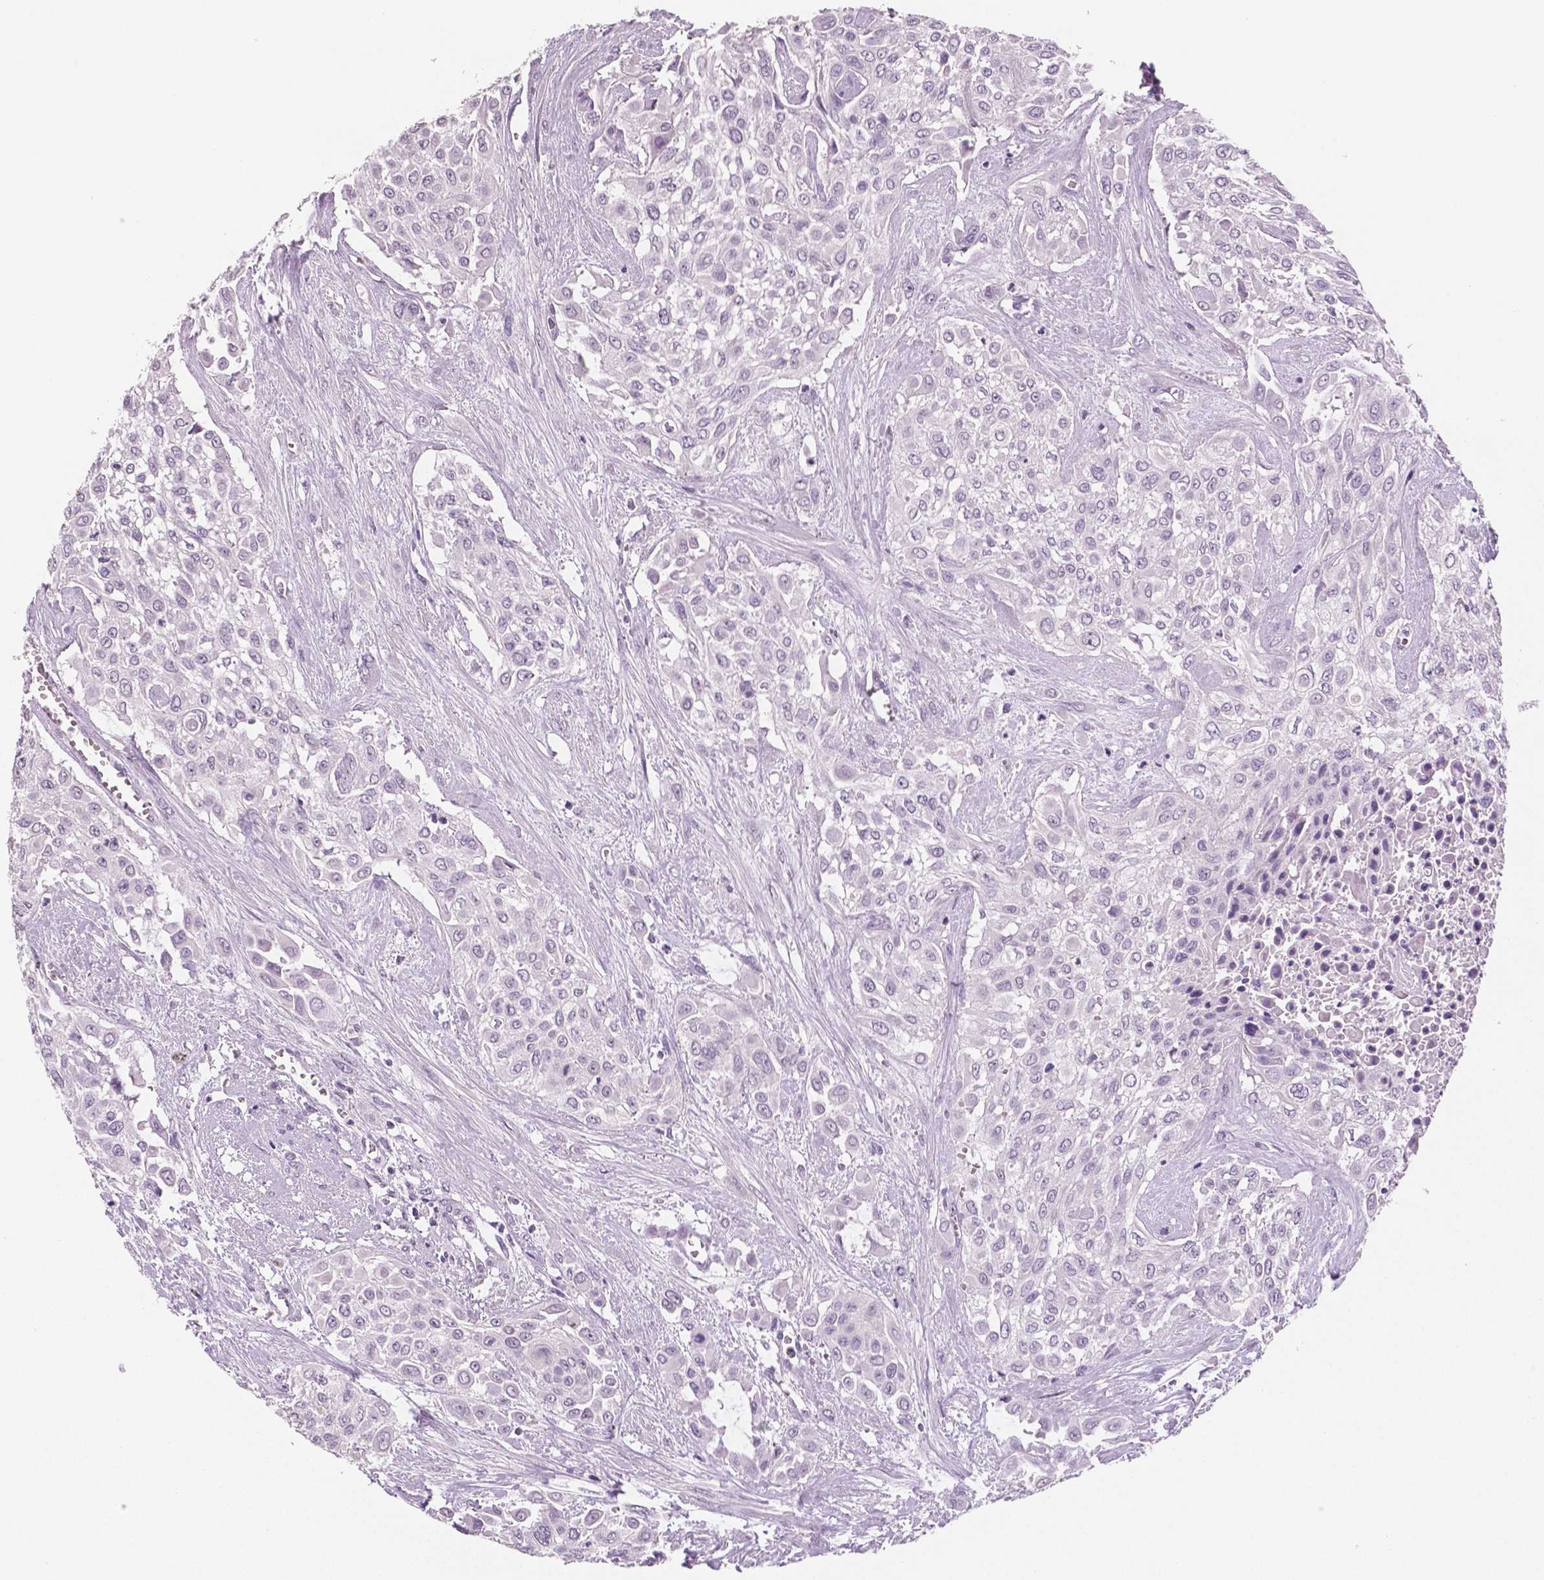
{"staining": {"intensity": "negative", "quantity": "none", "location": "none"}, "tissue": "urothelial cancer", "cell_type": "Tumor cells", "image_type": "cancer", "snomed": [{"axis": "morphology", "description": "Urothelial carcinoma, High grade"}, {"axis": "topography", "description": "Urinary bladder"}], "caption": "A high-resolution image shows IHC staining of urothelial carcinoma (high-grade), which shows no significant positivity in tumor cells. Nuclei are stained in blue.", "gene": "TSPAN7", "patient": {"sex": "male", "age": 57}}